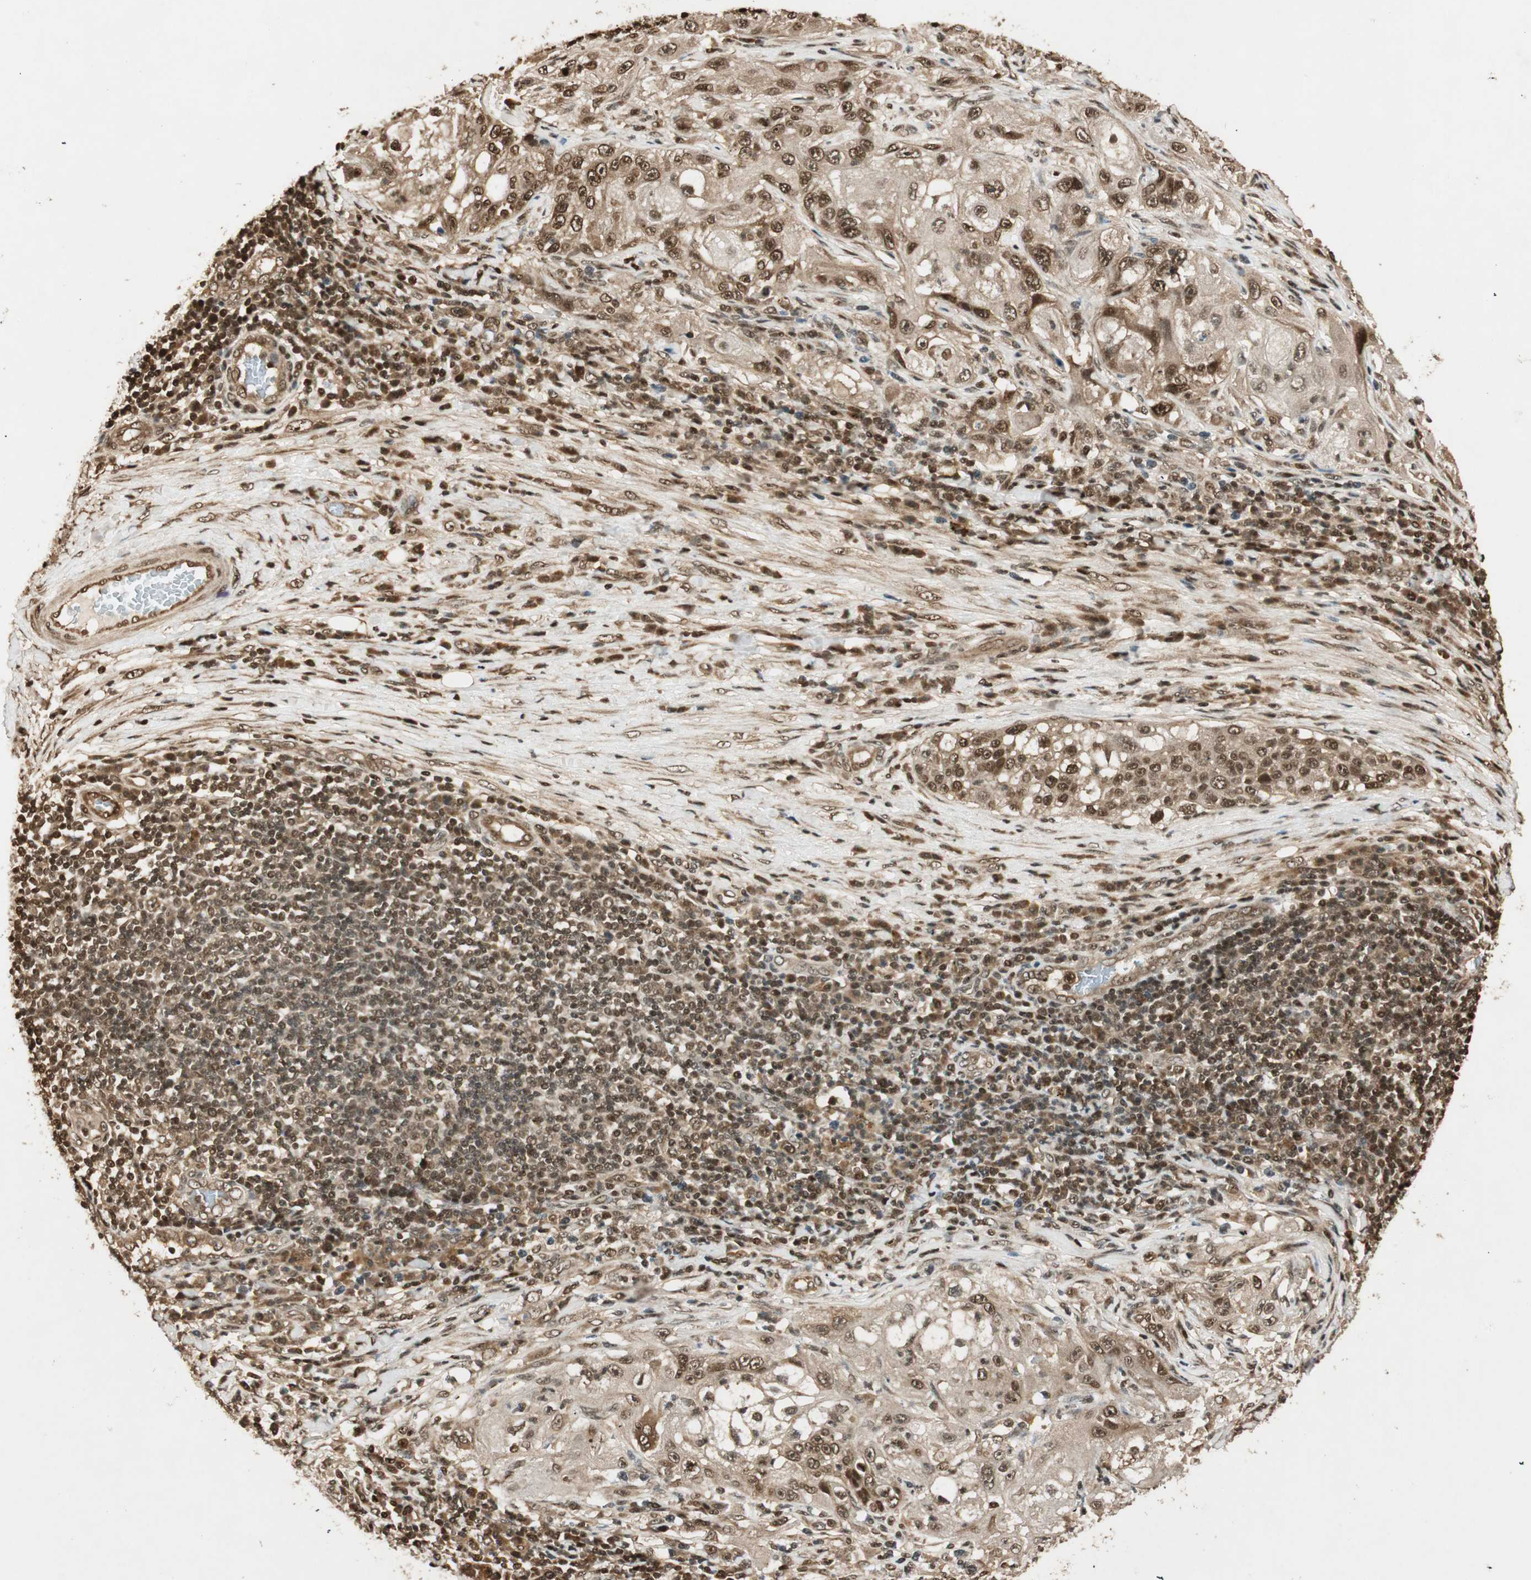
{"staining": {"intensity": "strong", "quantity": ">75%", "location": "cytoplasmic/membranous,nuclear"}, "tissue": "lung cancer", "cell_type": "Tumor cells", "image_type": "cancer", "snomed": [{"axis": "morphology", "description": "Inflammation, NOS"}, {"axis": "morphology", "description": "Squamous cell carcinoma, NOS"}, {"axis": "topography", "description": "Lymph node"}, {"axis": "topography", "description": "Soft tissue"}, {"axis": "topography", "description": "Lung"}], "caption": "Immunohistochemical staining of lung cancer reveals strong cytoplasmic/membranous and nuclear protein positivity in about >75% of tumor cells.", "gene": "RPA3", "patient": {"sex": "male", "age": 66}}